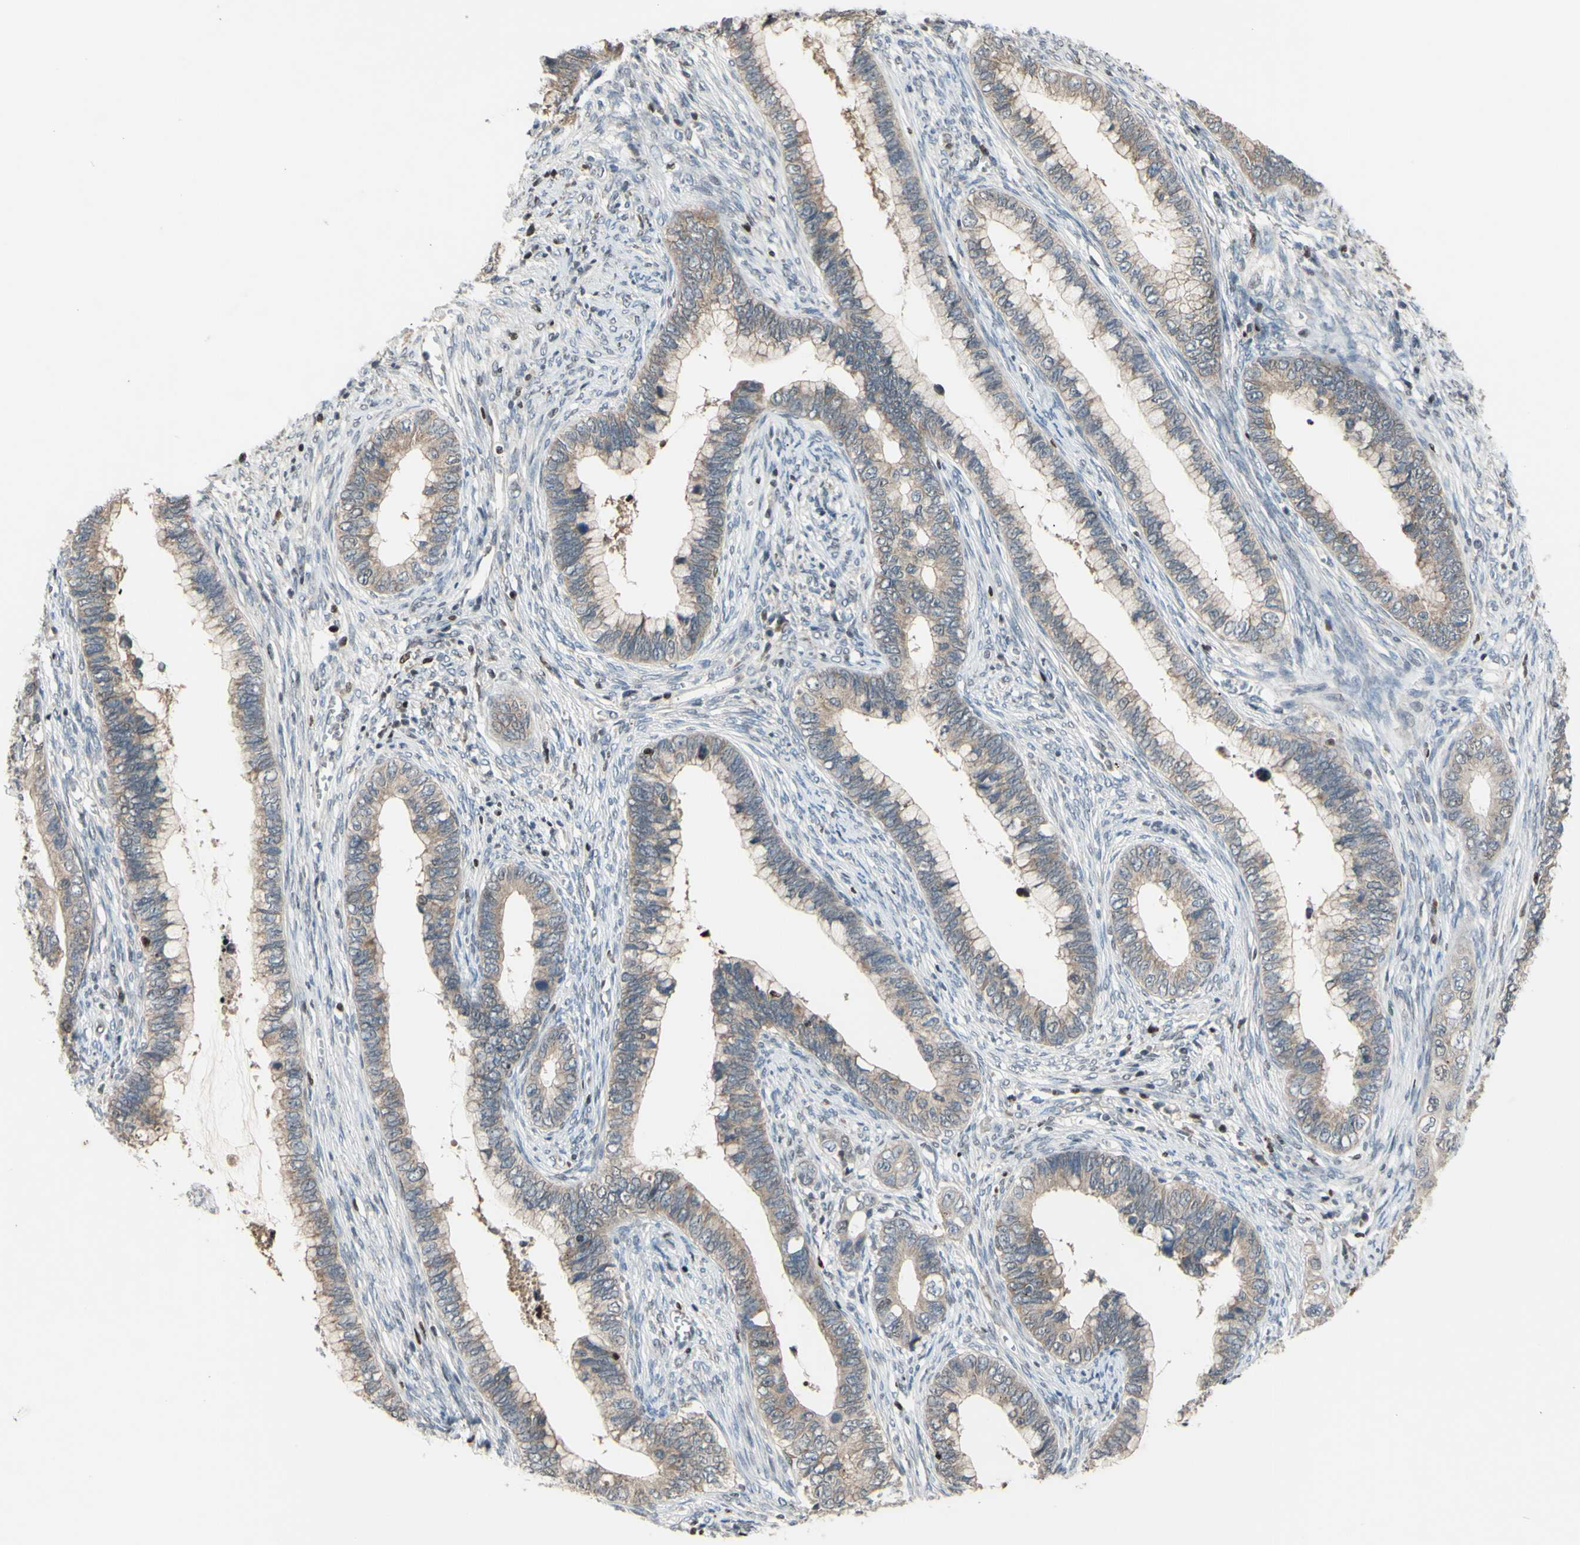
{"staining": {"intensity": "weak", "quantity": ">75%", "location": "cytoplasmic/membranous"}, "tissue": "cervical cancer", "cell_type": "Tumor cells", "image_type": "cancer", "snomed": [{"axis": "morphology", "description": "Adenocarcinoma, NOS"}, {"axis": "topography", "description": "Cervix"}], "caption": "DAB immunohistochemical staining of human cervical adenocarcinoma demonstrates weak cytoplasmic/membranous protein expression in about >75% of tumor cells.", "gene": "SP4", "patient": {"sex": "female", "age": 44}}